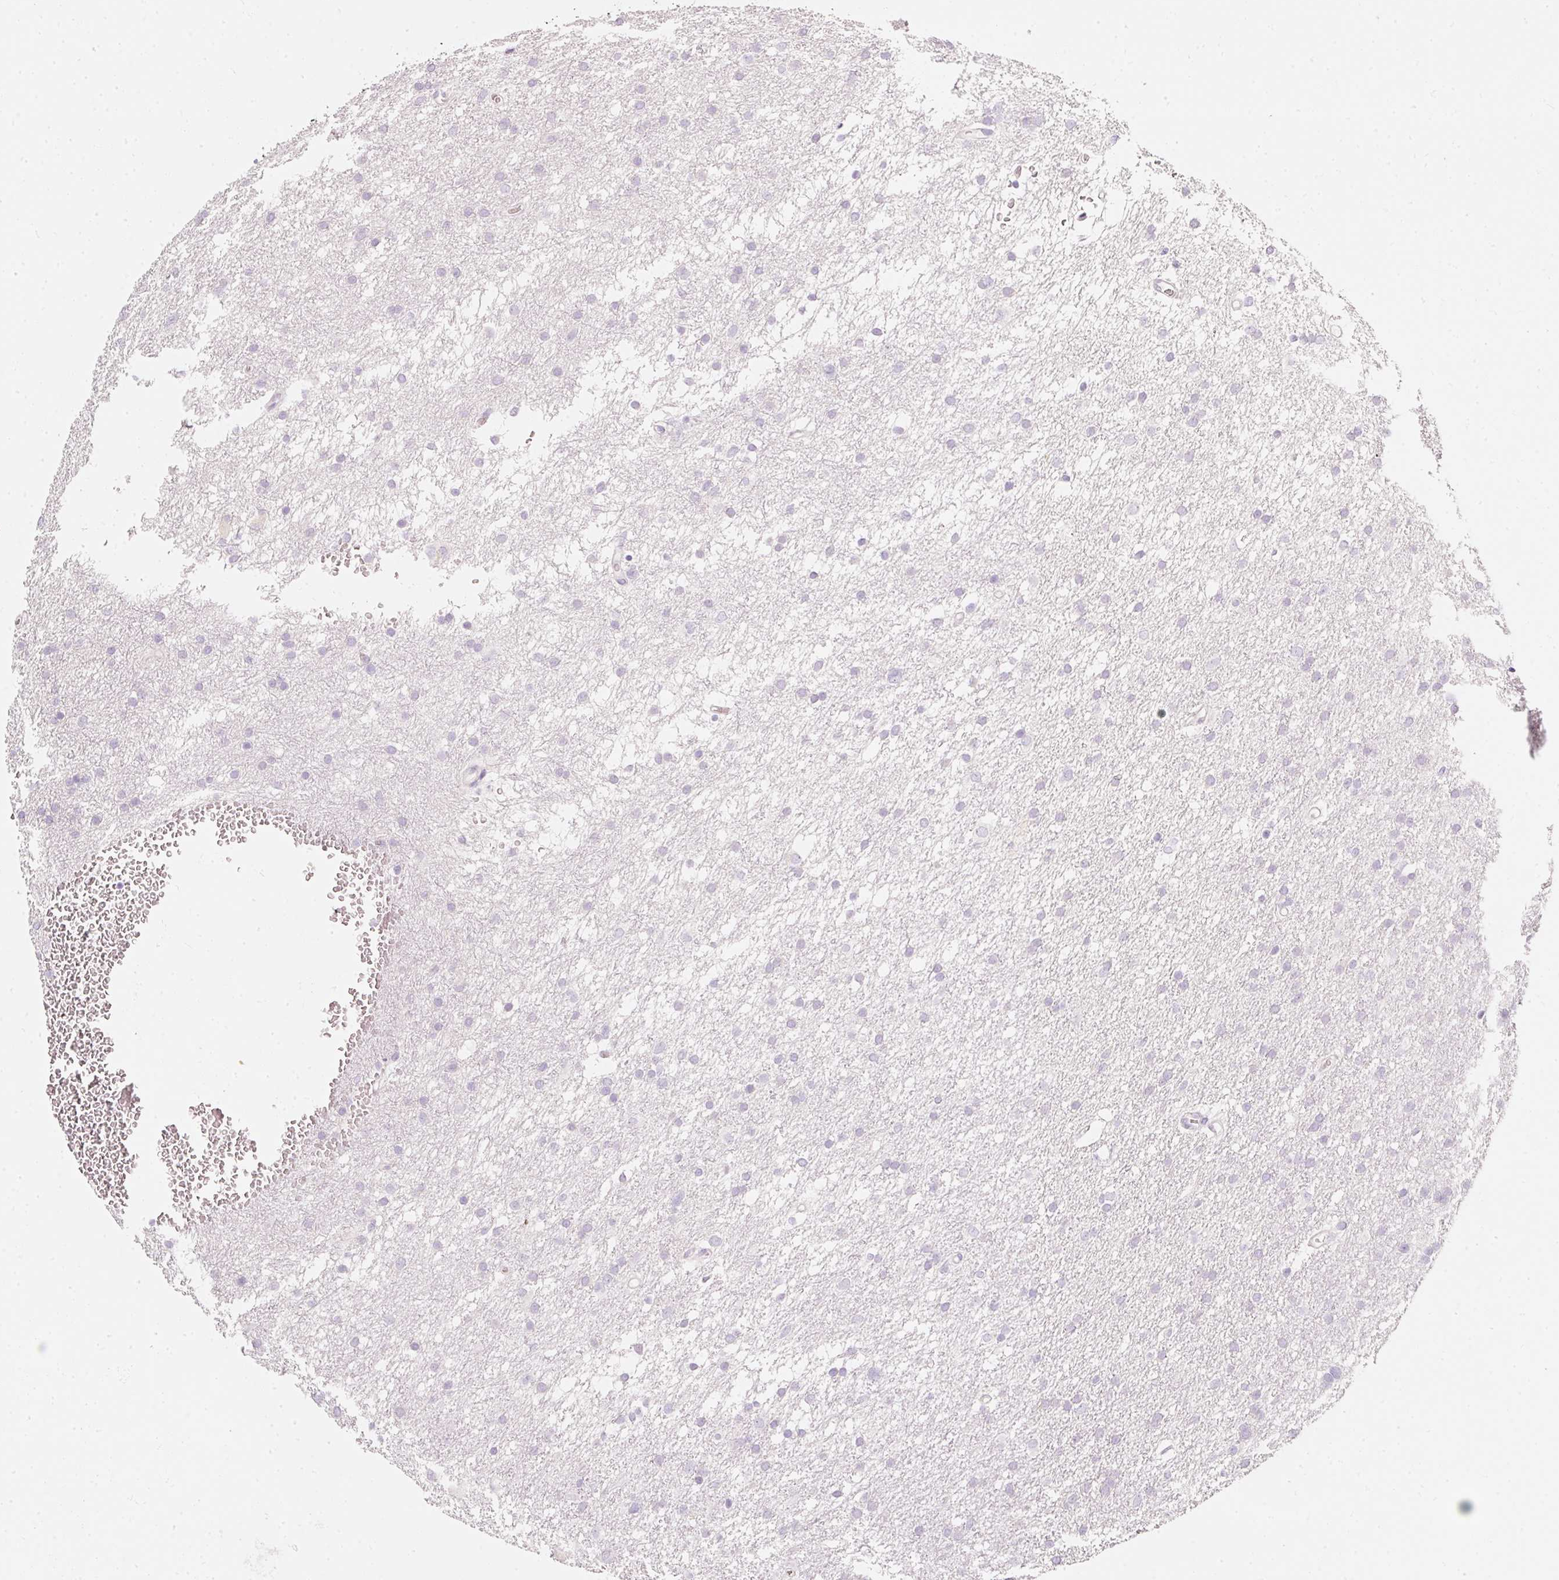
{"staining": {"intensity": "negative", "quantity": "none", "location": "none"}, "tissue": "glioma", "cell_type": "Tumor cells", "image_type": "cancer", "snomed": [{"axis": "morphology", "description": "Glioma, malignant, High grade"}, {"axis": "topography", "description": "Cerebral cortex"}], "caption": "The micrograph displays no significant positivity in tumor cells of glioma.", "gene": "PDXDC1", "patient": {"sex": "female", "age": 36}}